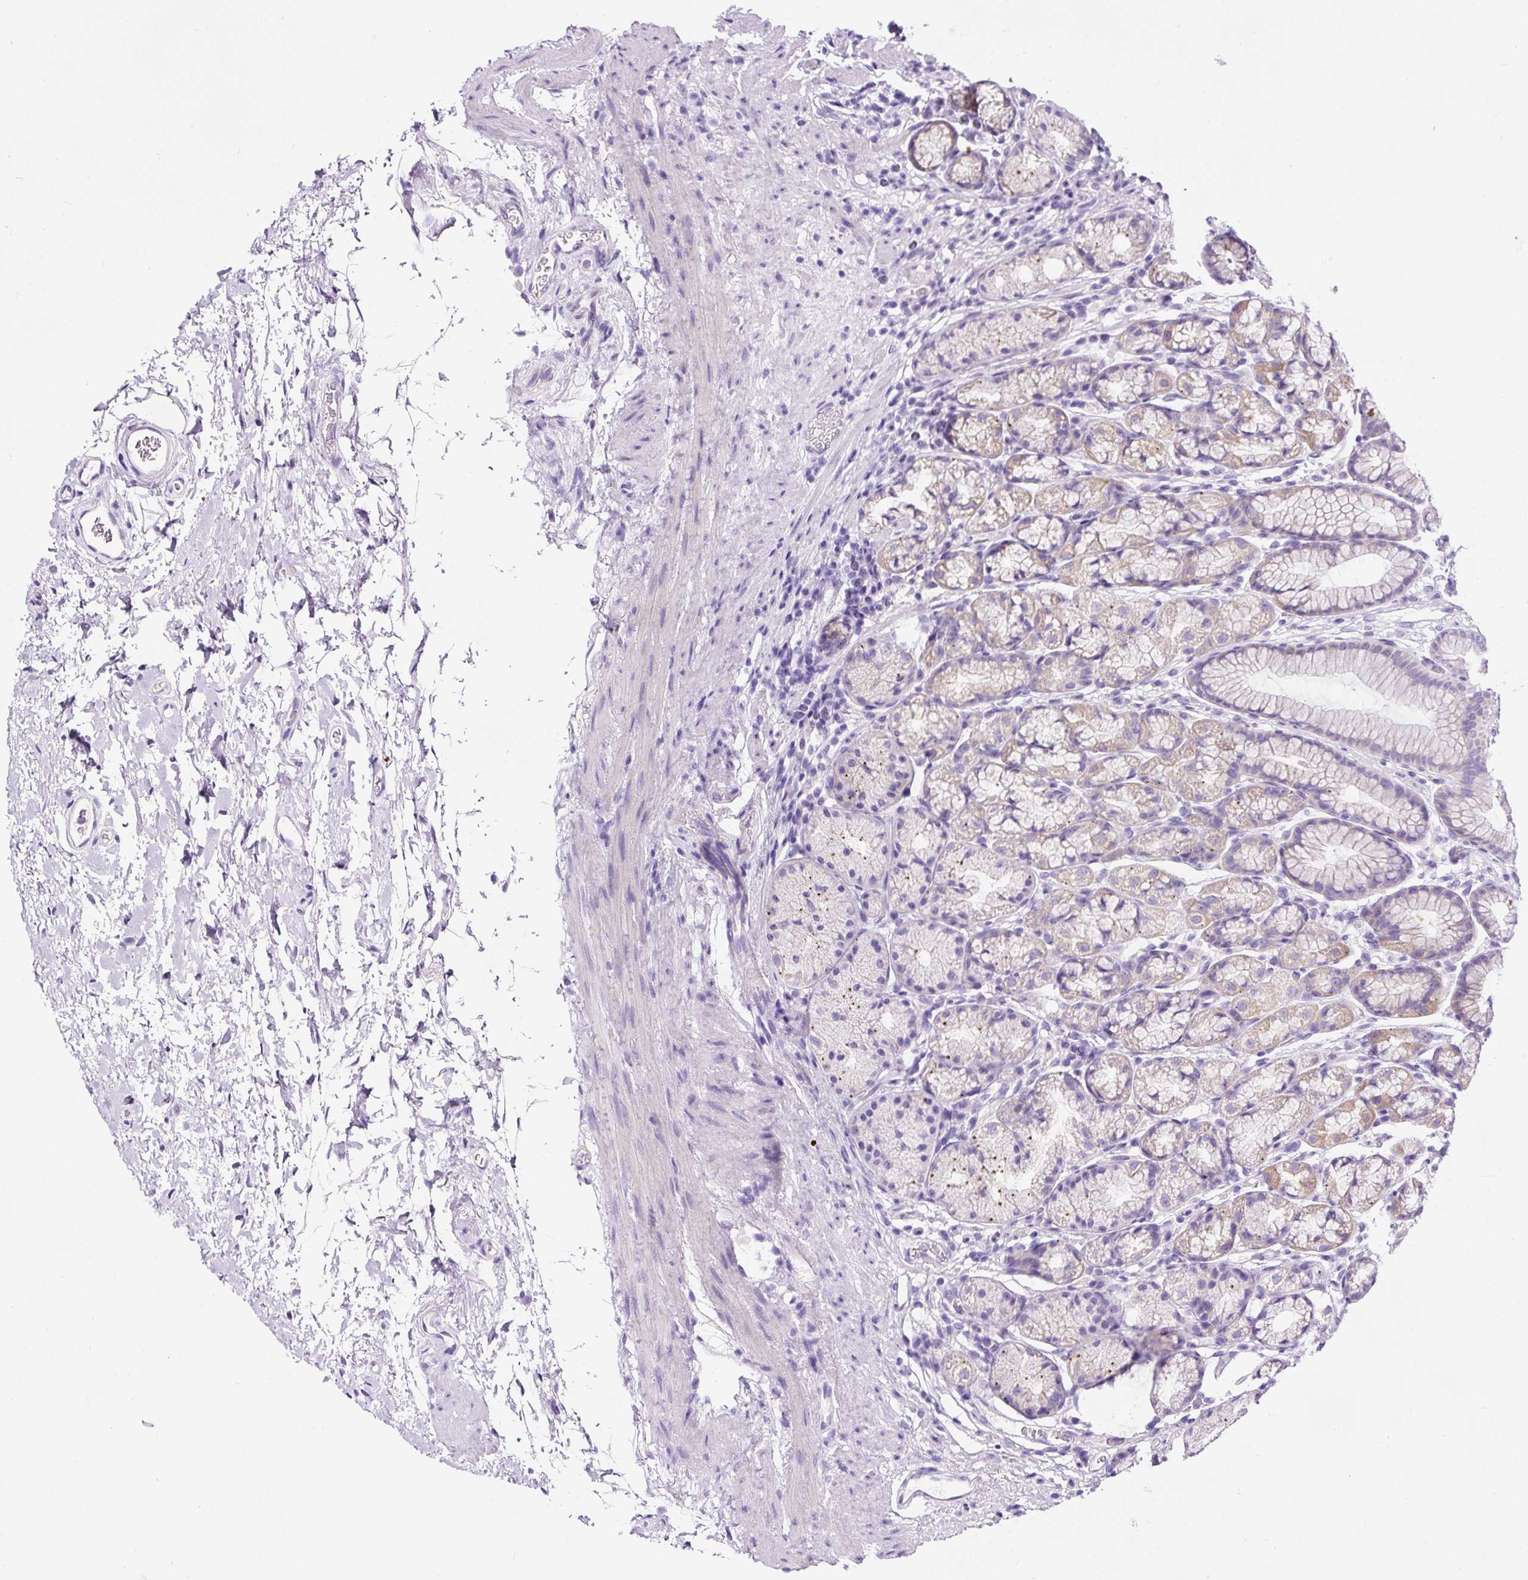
{"staining": {"intensity": "weak", "quantity": "<25%", "location": "cytoplasmic/membranous"}, "tissue": "stomach", "cell_type": "Glandular cells", "image_type": "normal", "snomed": [{"axis": "morphology", "description": "Normal tissue, NOS"}, {"axis": "topography", "description": "Stomach, lower"}], "caption": "DAB immunohistochemical staining of benign human stomach exhibits no significant expression in glandular cells.", "gene": "STOX2", "patient": {"sex": "male", "age": 67}}